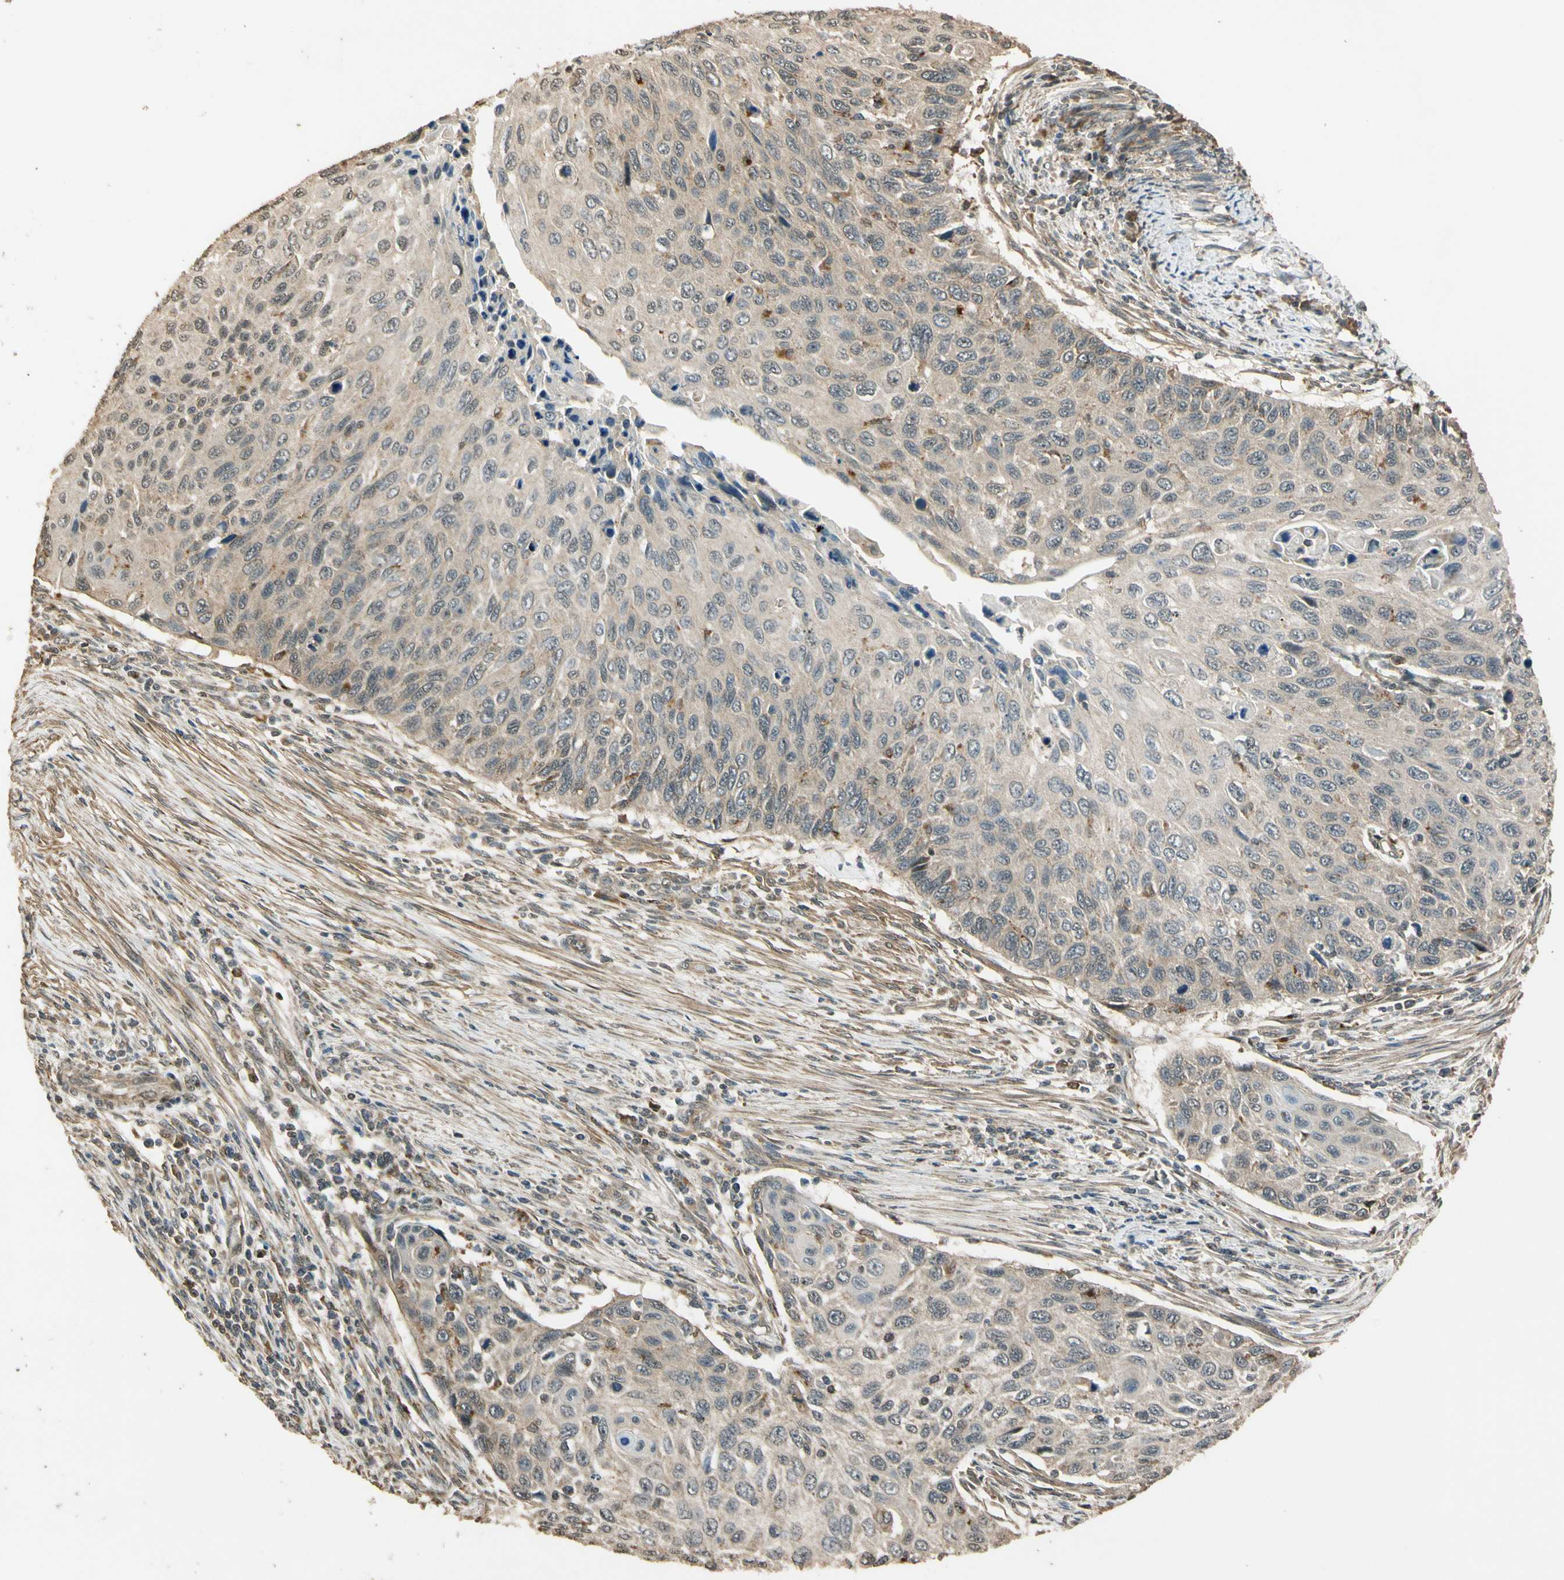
{"staining": {"intensity": "weak", "quantity": "<25%", "location": "cytoplasmic/membranous"}, "tissue": "cervical cancer", "cell_type": "Tumor cells", "image_type": "cancer", "snomed": [{"axis": "morphology", "description": "Squamous cell carcinoma, NOS"}, {"axis": "topography", "description": "Cervix"}], "caption": "Cervical cancer was stained to show a protein in brown. There is no significant positivity in tumor cells.", "gene": "LAMTOR1", "patient": {"sex": "female", "age": 70}}